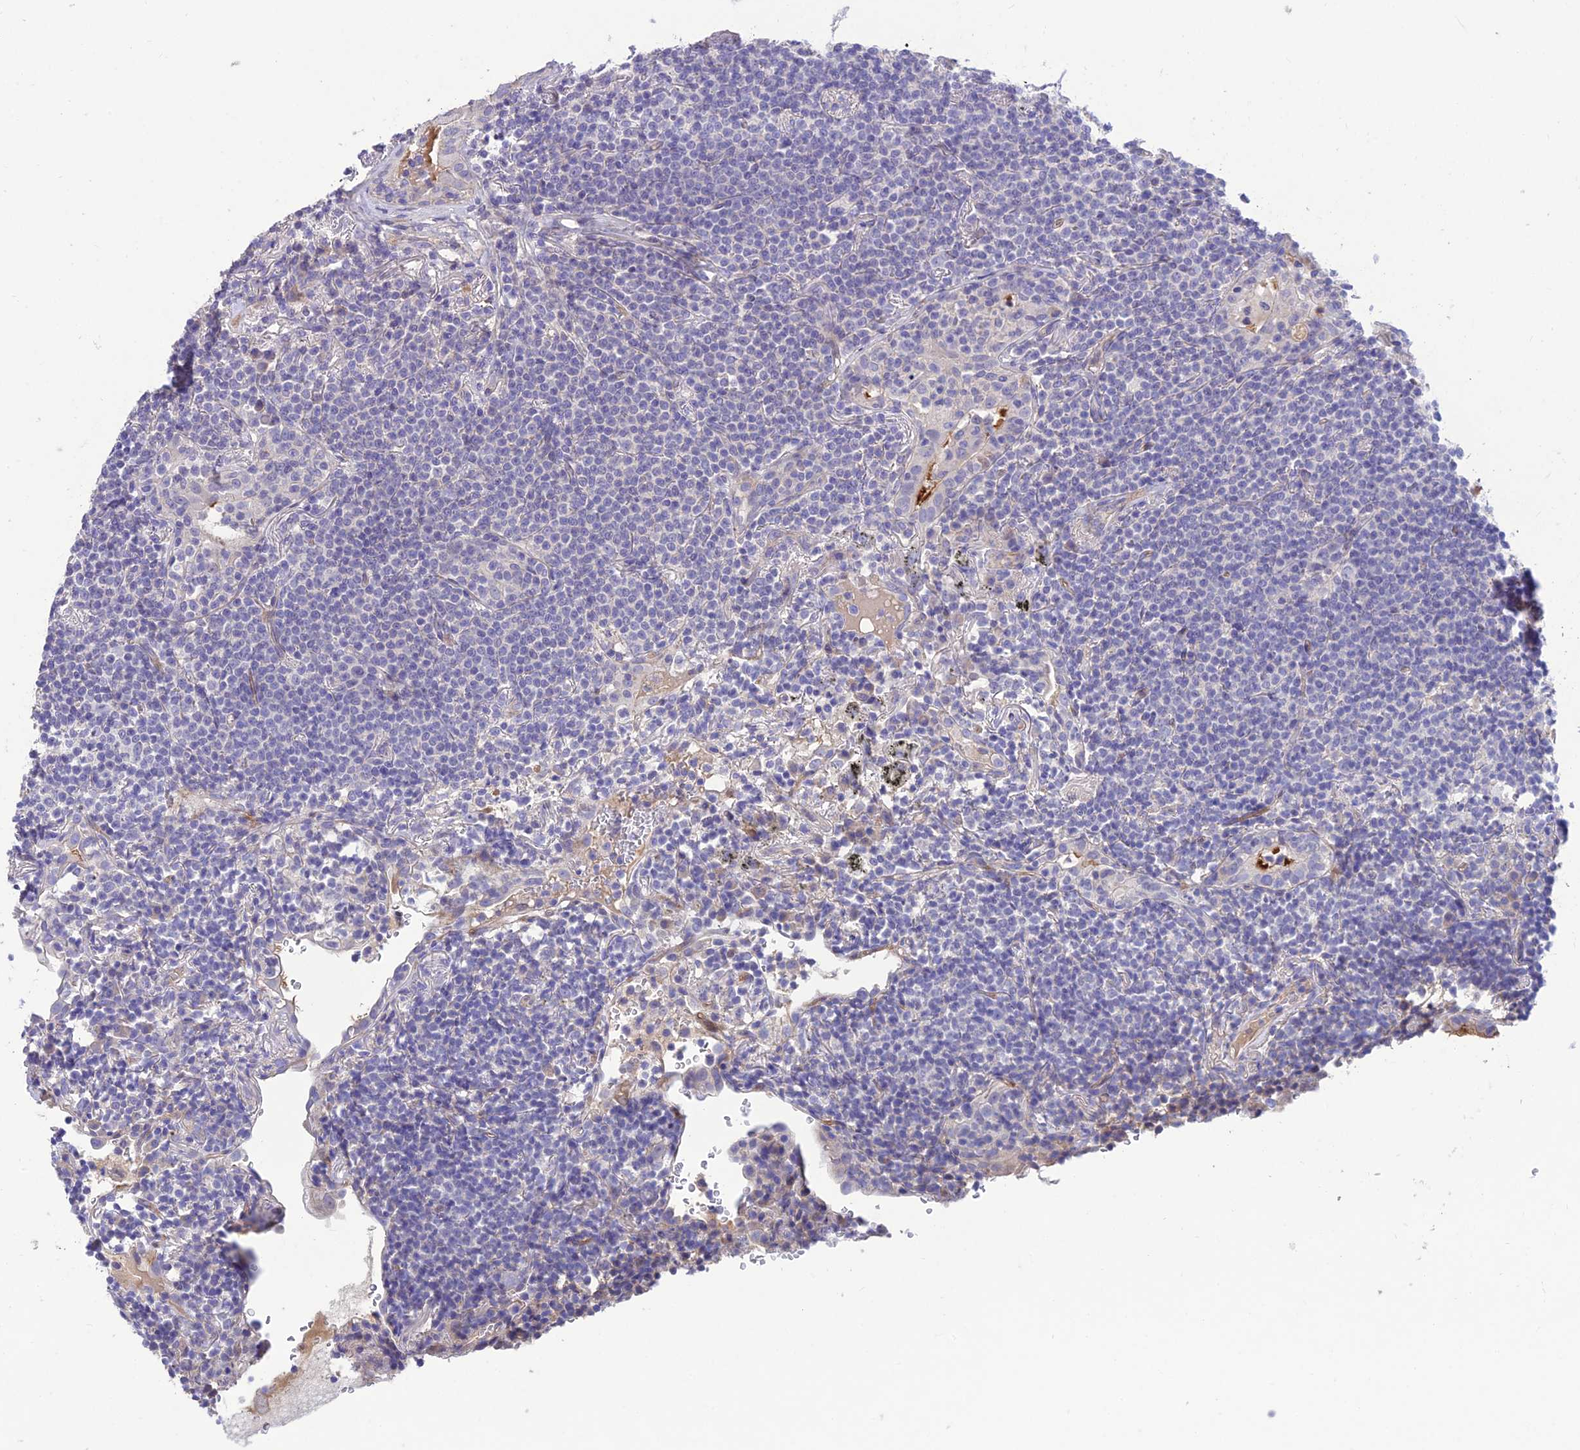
{"staining": {"intensity": "negative", "quantity": "none", "location": "none"}, "tissue": "lymphoma", "cell_type": "Tumor cells", "image_type": "cancer", "snomed": [{"axis": "morphology", "description": "Malignant lymphoma, non-Hodgkin's type, Low grade"}, {"axis": "topography", "description": "Lung"}], "caption": "Immunohistochemical staining of malignant lymphoma, non-Hodgkin's type (low-grade) displays no significant staining in tumor cells. Nuclei are stained in blue.", "gene": "TEKT3", "patient": {"sex": "female", "age": 71}}